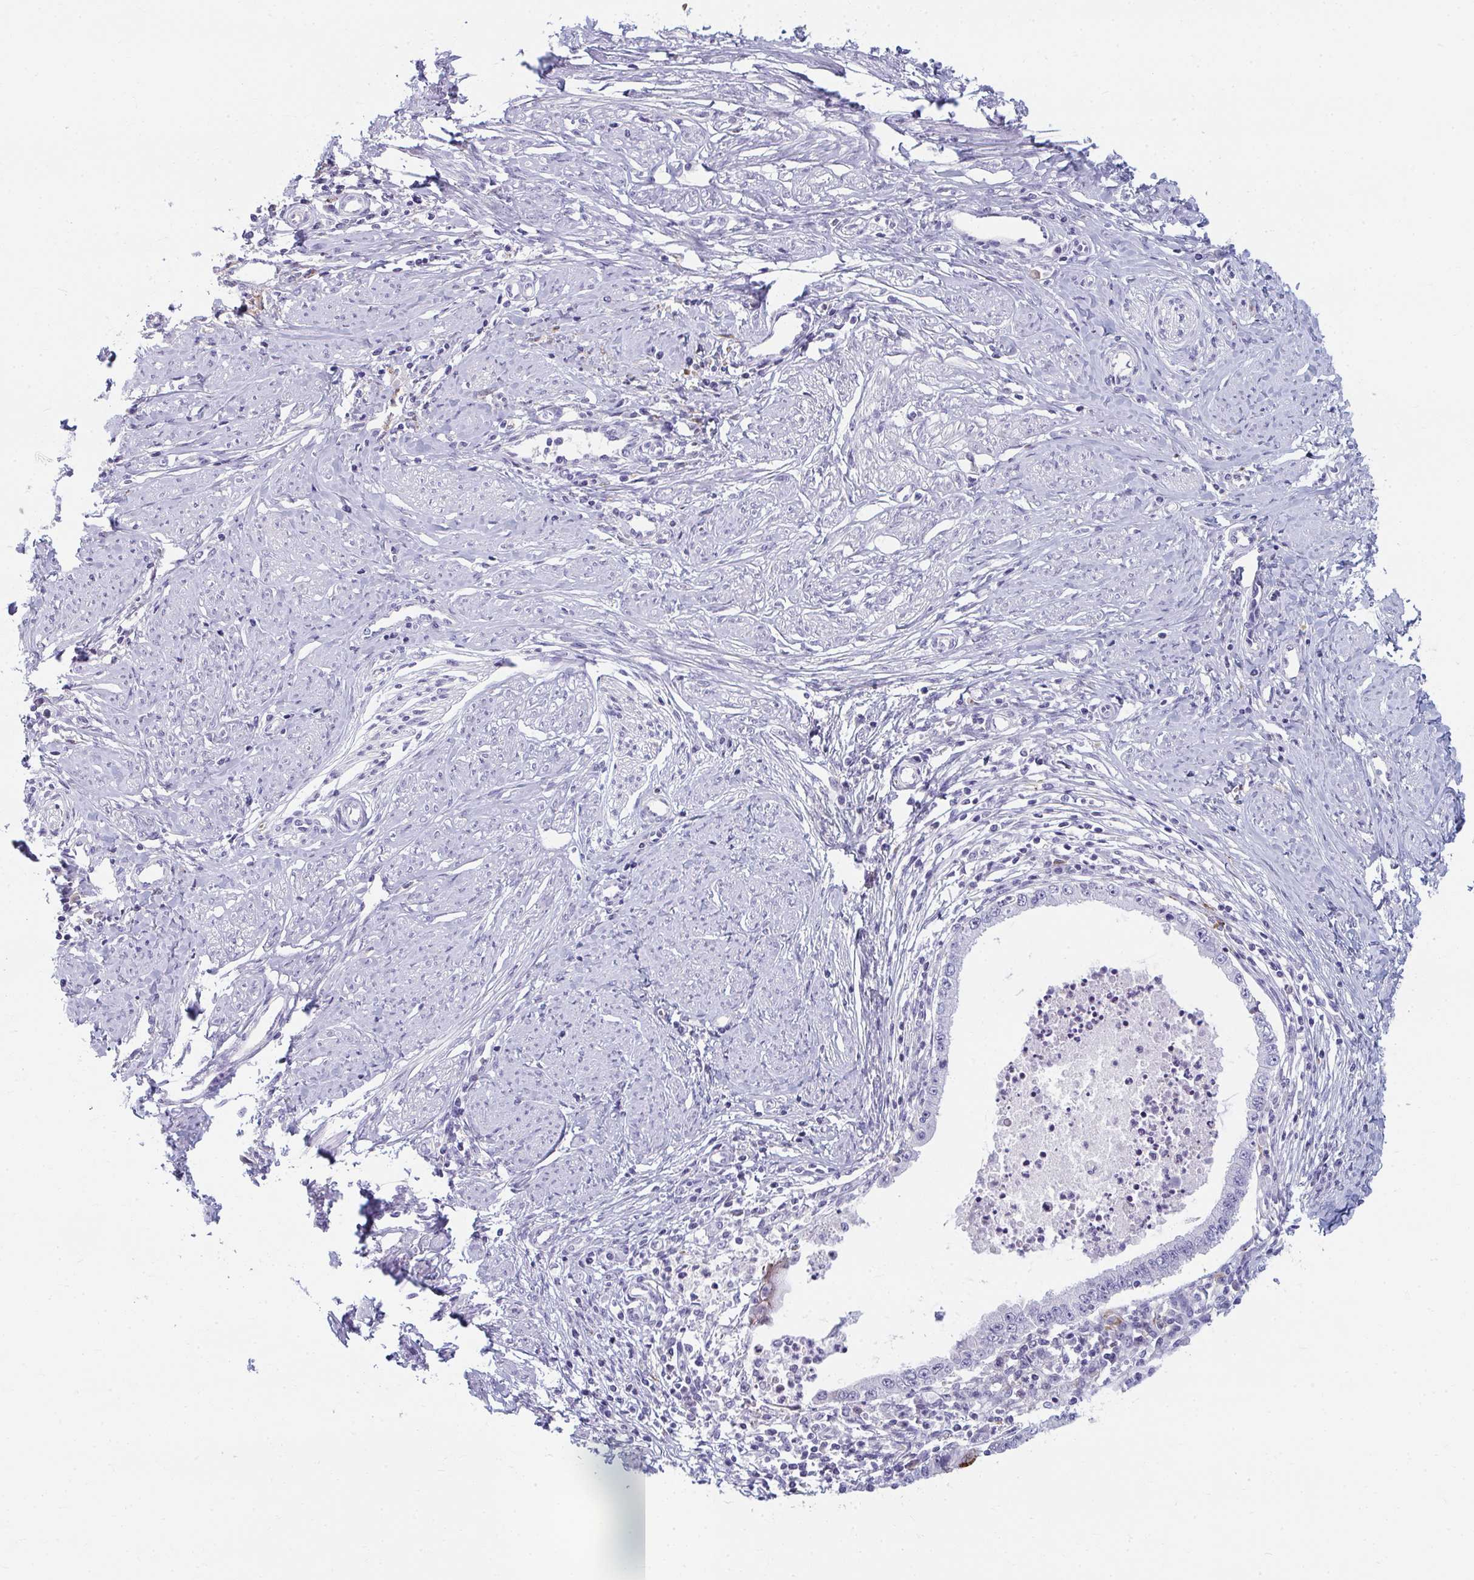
{"staining": {"intensity": "negative", "quantity": "none", "location": "none"}, "tissue": "cervical cancer", "cell_type": "Tumor cells", "image_type": "cancer", "snomed": [{"axis": "morphology", "description": "Adenocarcinoma, NOS"}, {"axis": "topography", "description": "Cervix"}], "caption": "High power microscopy histopathology image of an IHC micrograph of cervical adenocarcinoma, revealing no significant positivity in tumor cells.", "gene": "EIF1AD", "patient": {"sex": "female", "age": 36}}